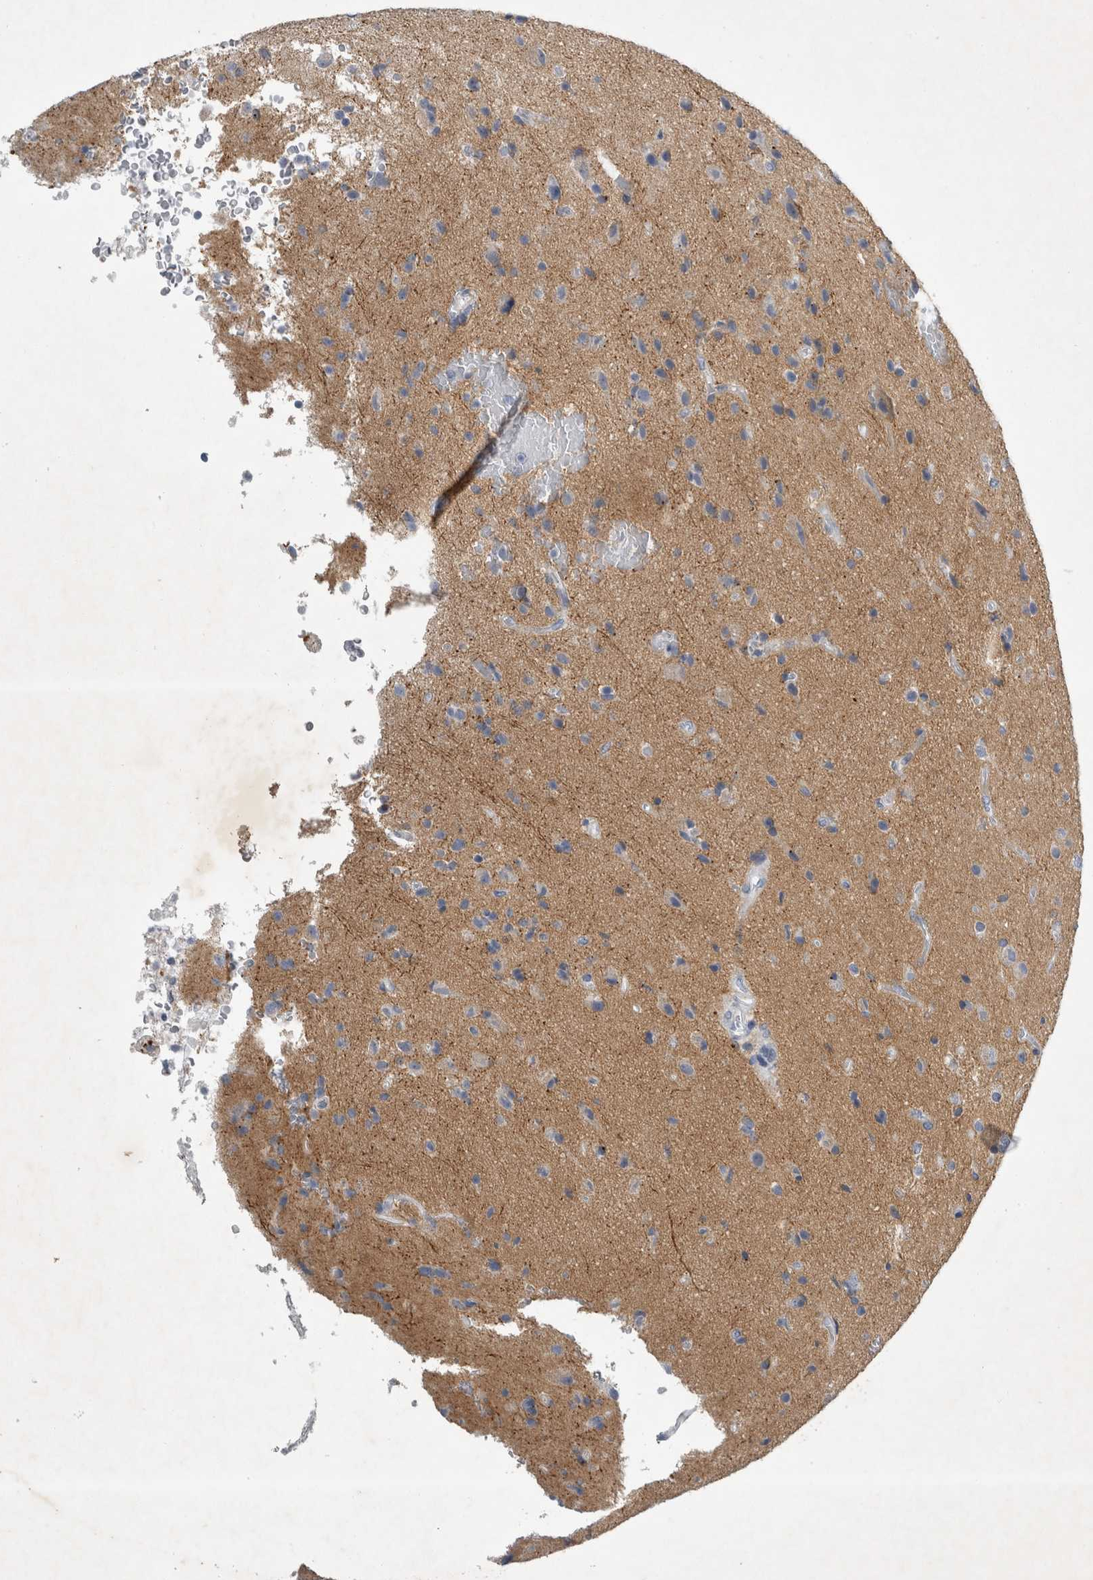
{"staining": {"intensity": "negative", "quantity": "none", "location": "none"}, "tissue": "glioma", "cell_type": "Tumor cells", "image_type": "cancer", "snomed": [{"axis": "morphology", "description": "Glioma, malignant, High grade"}, {"axis": "topography", "description": "Brain"}], "caption": "Image shows no protein positivity in tumor cells of malignant glioma (high-grade) tissue.", "gene": "FXYD7", "patient": {"sex": "male", "age": 72}}